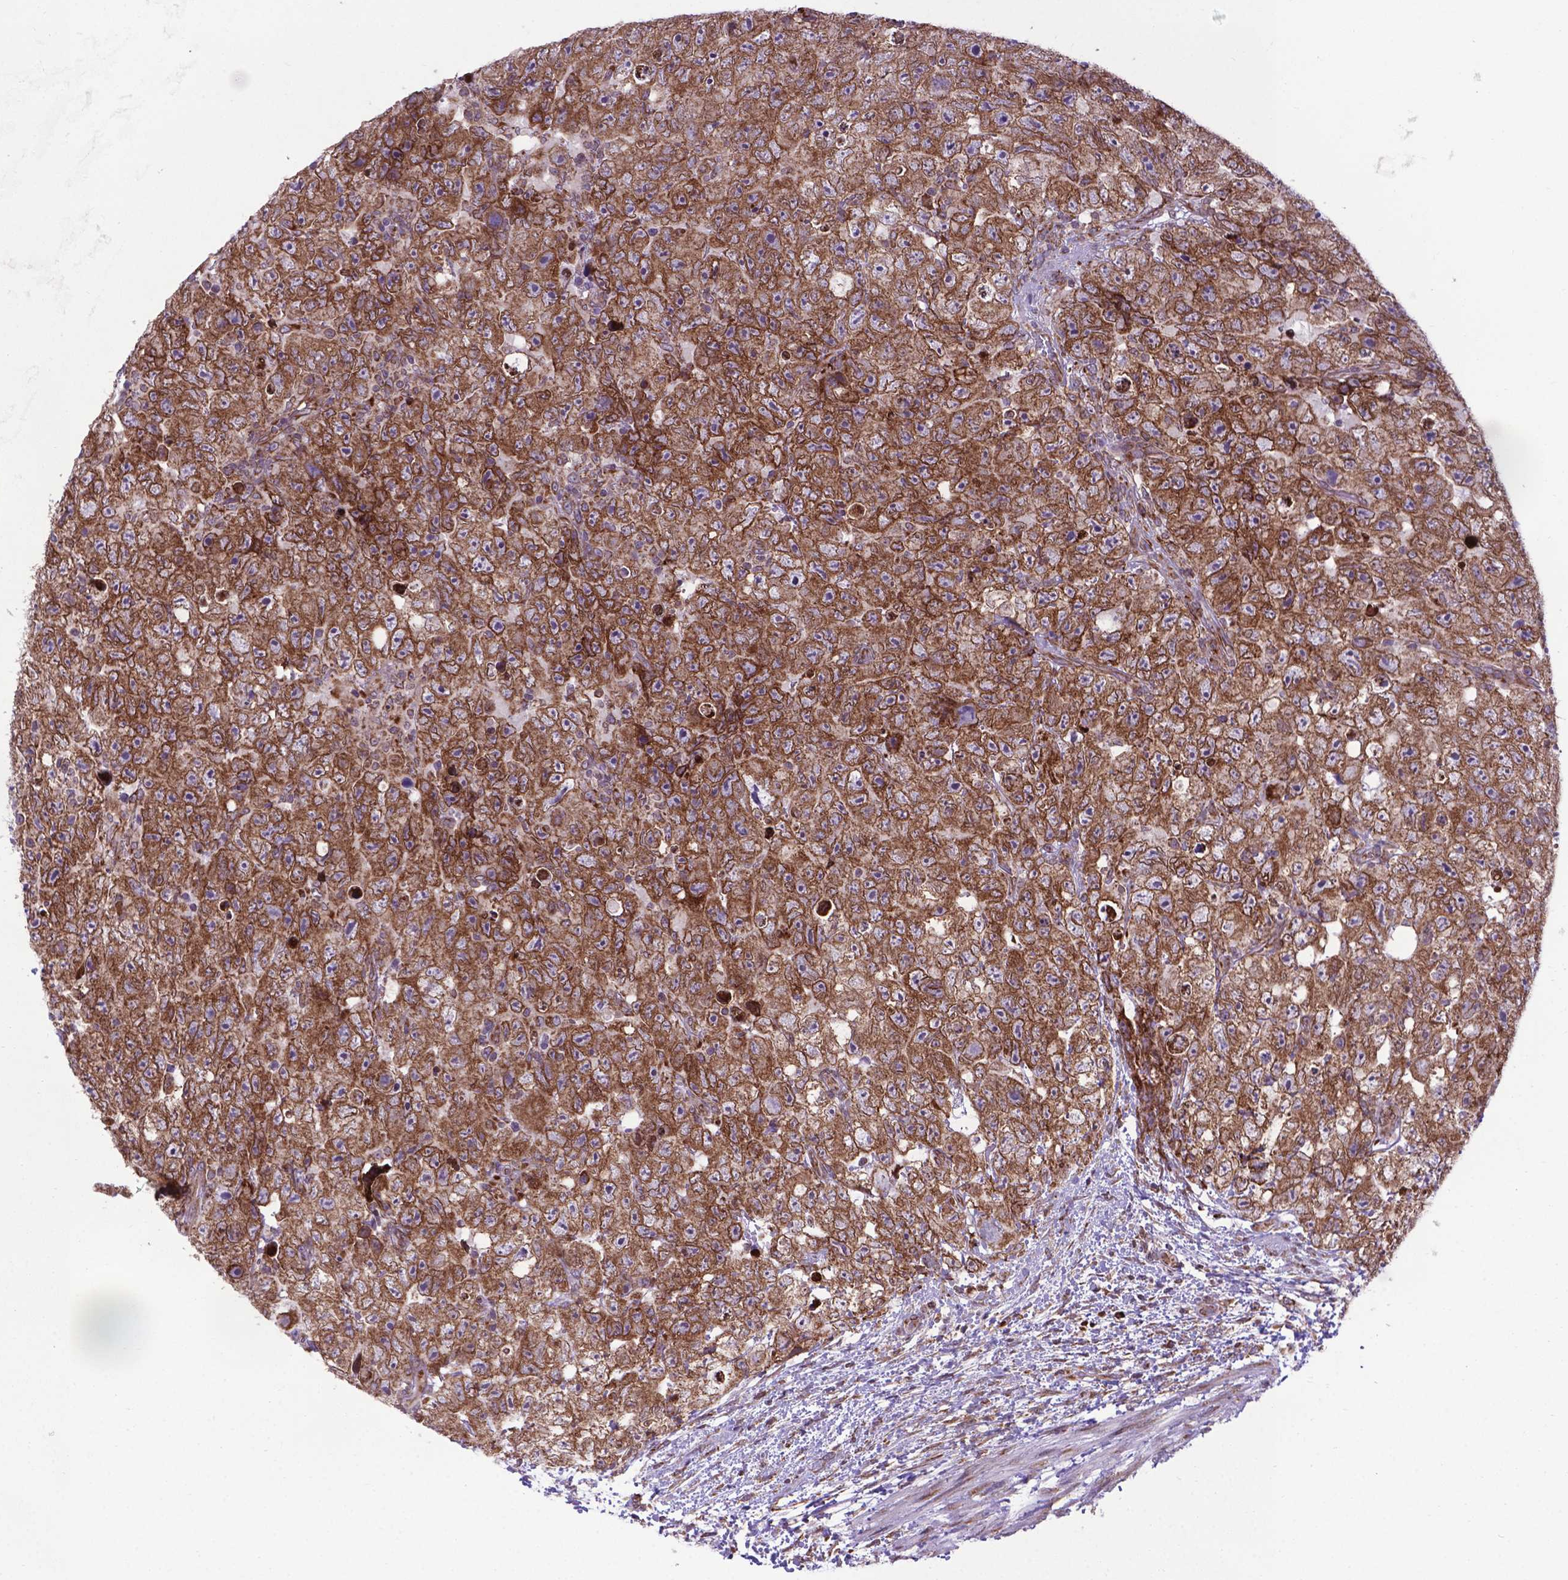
{"staining": {"intensity": "moderate", "quantity": ">75%", "location": "cytoplasmic/membranous"}, "tissue": "testis cancer", "cell_type": "Tumor cells", "image_type": "cancer", "snomed": [{"axis": "morphology", "description": "Carcinoma, Embryonal, NOS"}, {"axis": "topography", "description": "Testis"}], "caption": "IHC (DAB (3,3'-diaminobenzidine)) staining of embryonal carcinoma (testis) shows moderate cytoplasmic/membranous protein positivity in about >75% of tumor cells. The protein of interest is shown in brown color, while the nuclei are stained blue.", "gene": "WDR83OS", "patient": {"sex": "male", "age": 24}}